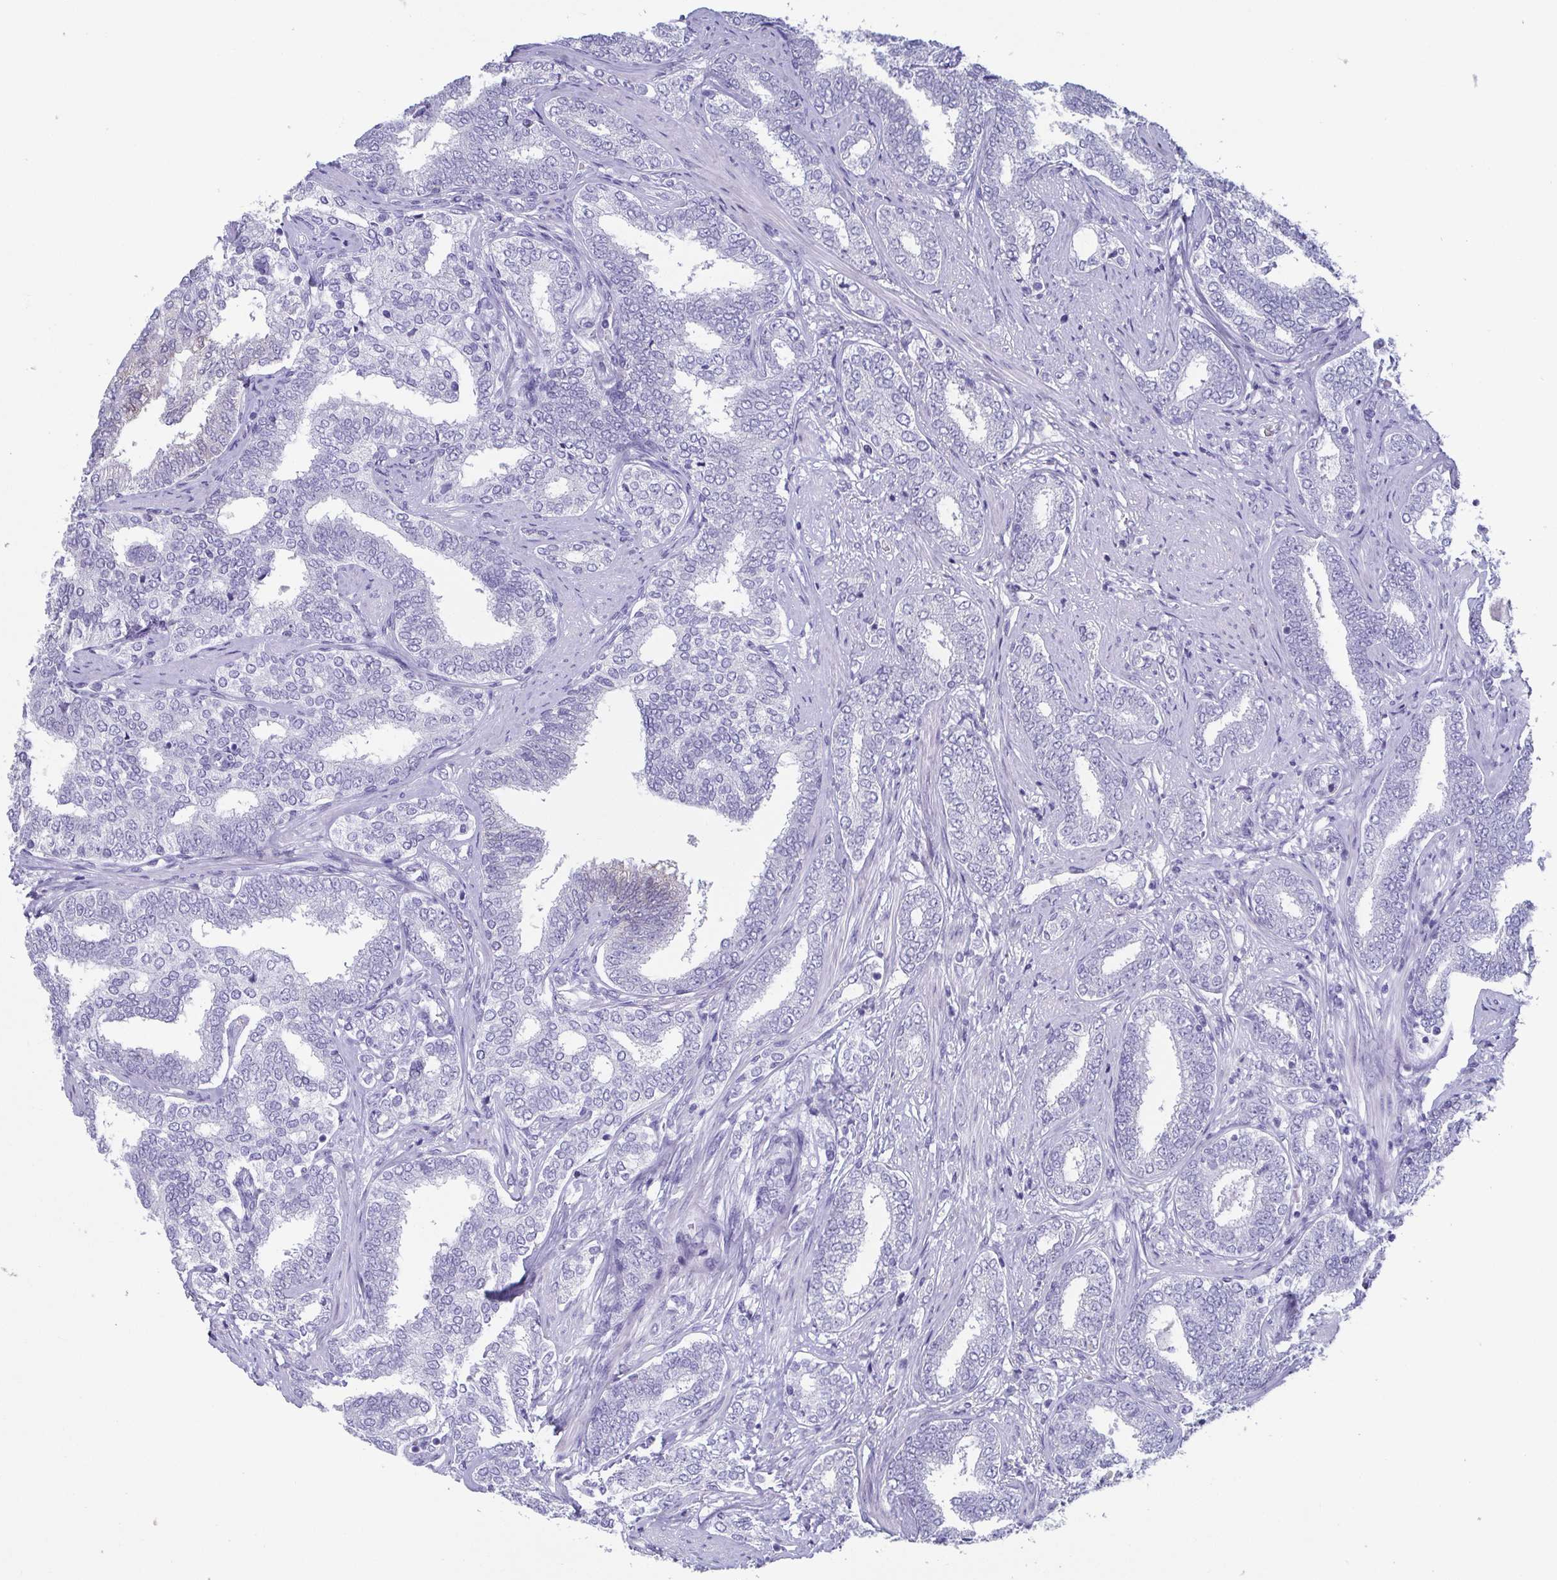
{"staining": {"intensity": "negative", "quantity": "none", "location": "none"}, "tissue": "prostate cancer", "cell_type": "Tumor cells", "image_type": "cancer", "snomed": [{"axis": "morphology", "description": "Adenocarcinoma, High grade"}, {"axis": "topography", "description": "Prostate"}], "caption": "This is an immunohistochemistry image of prostate cancer. There is no staining in tumor cells.", "gene": "SCGN", "patient": {"sex": "male", "age": 72}}